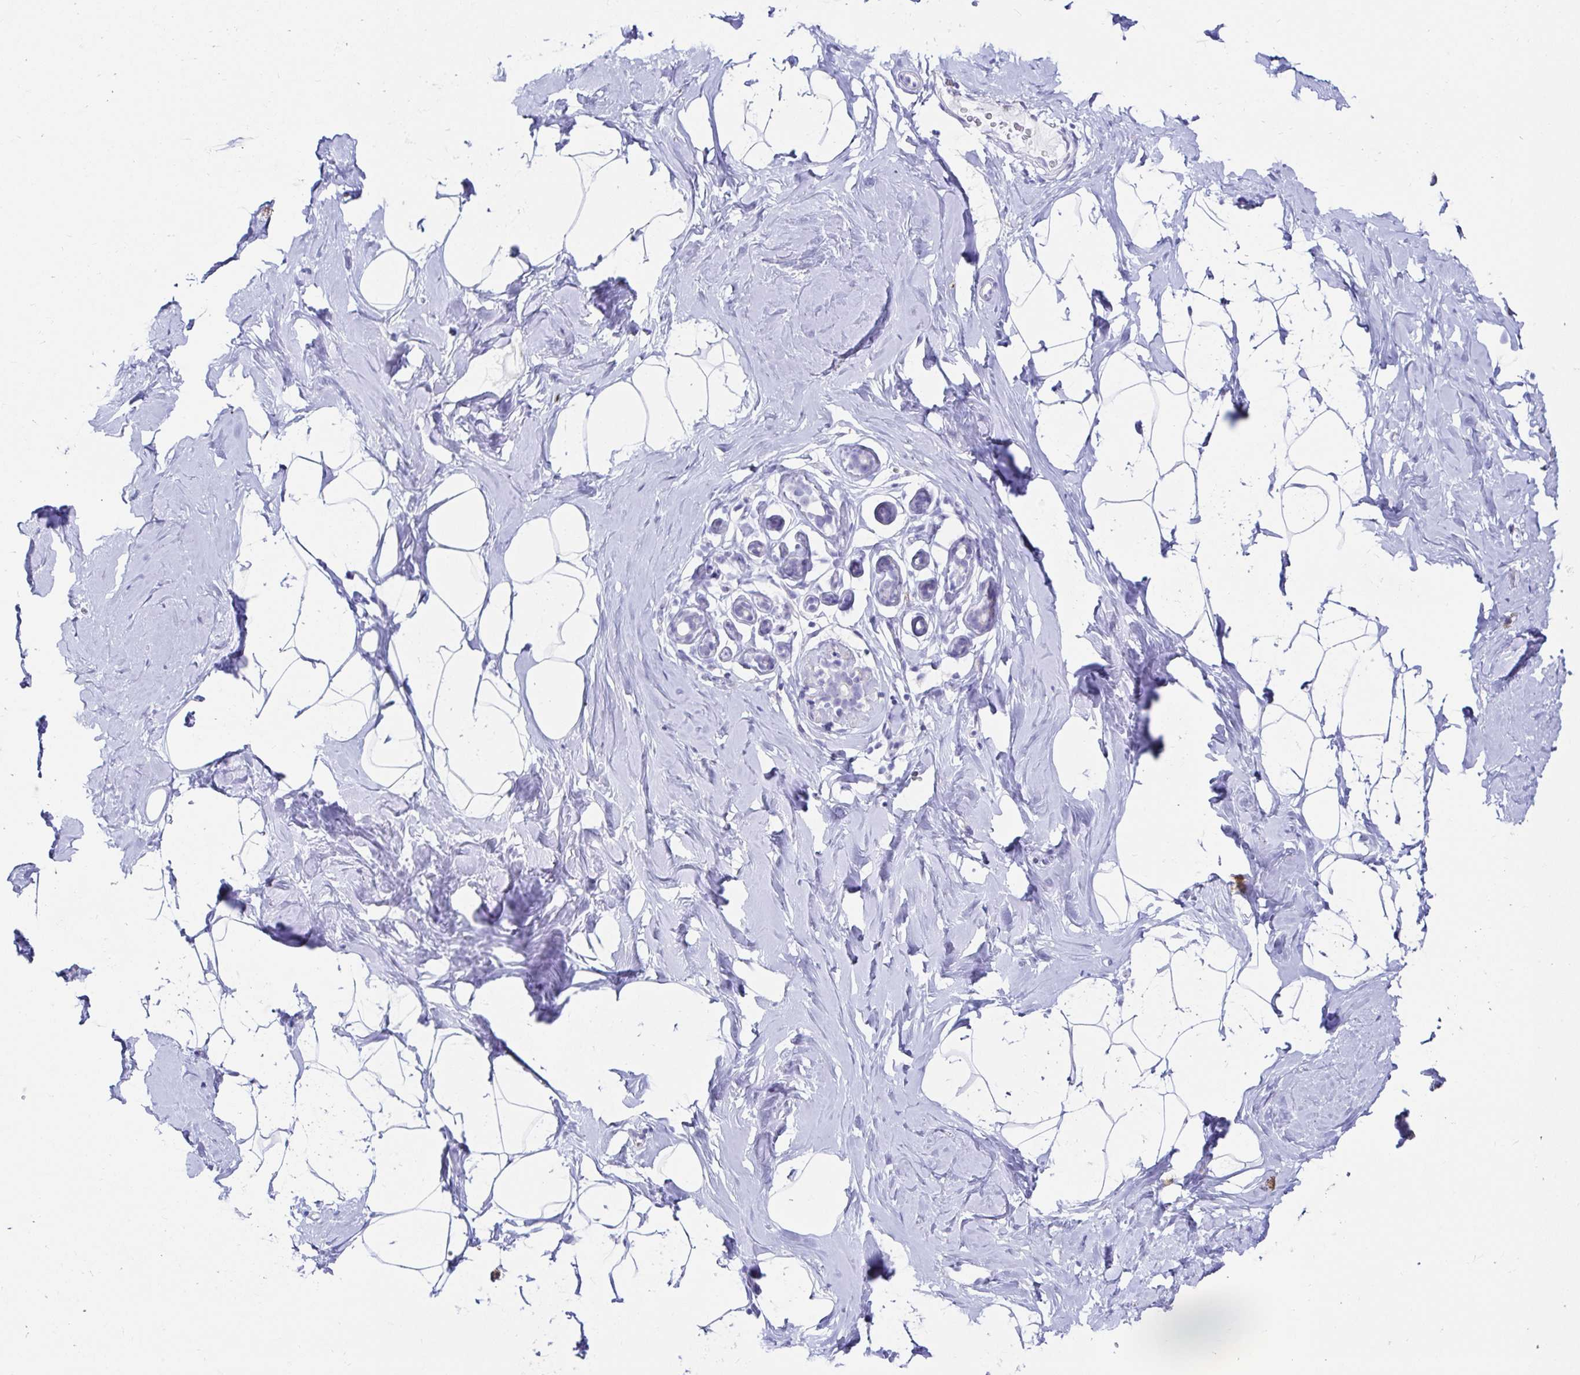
{"staining": {"intensity": "negative", "quantity": "none", "location": "none"}, "tissue": "breast", "cell_type": "Adipocytes", "image_type": "normal", "snomed": [{"axis": "morphology", "description": "Normal tissue, NOS"}, {"axis": "topography", "description": "Breast"}], "caption": "Adipocytes show no significant protein staining in unremarkable breast.", "gene": "C4orf17", "patient": {"sex": "female", "age": 32}}